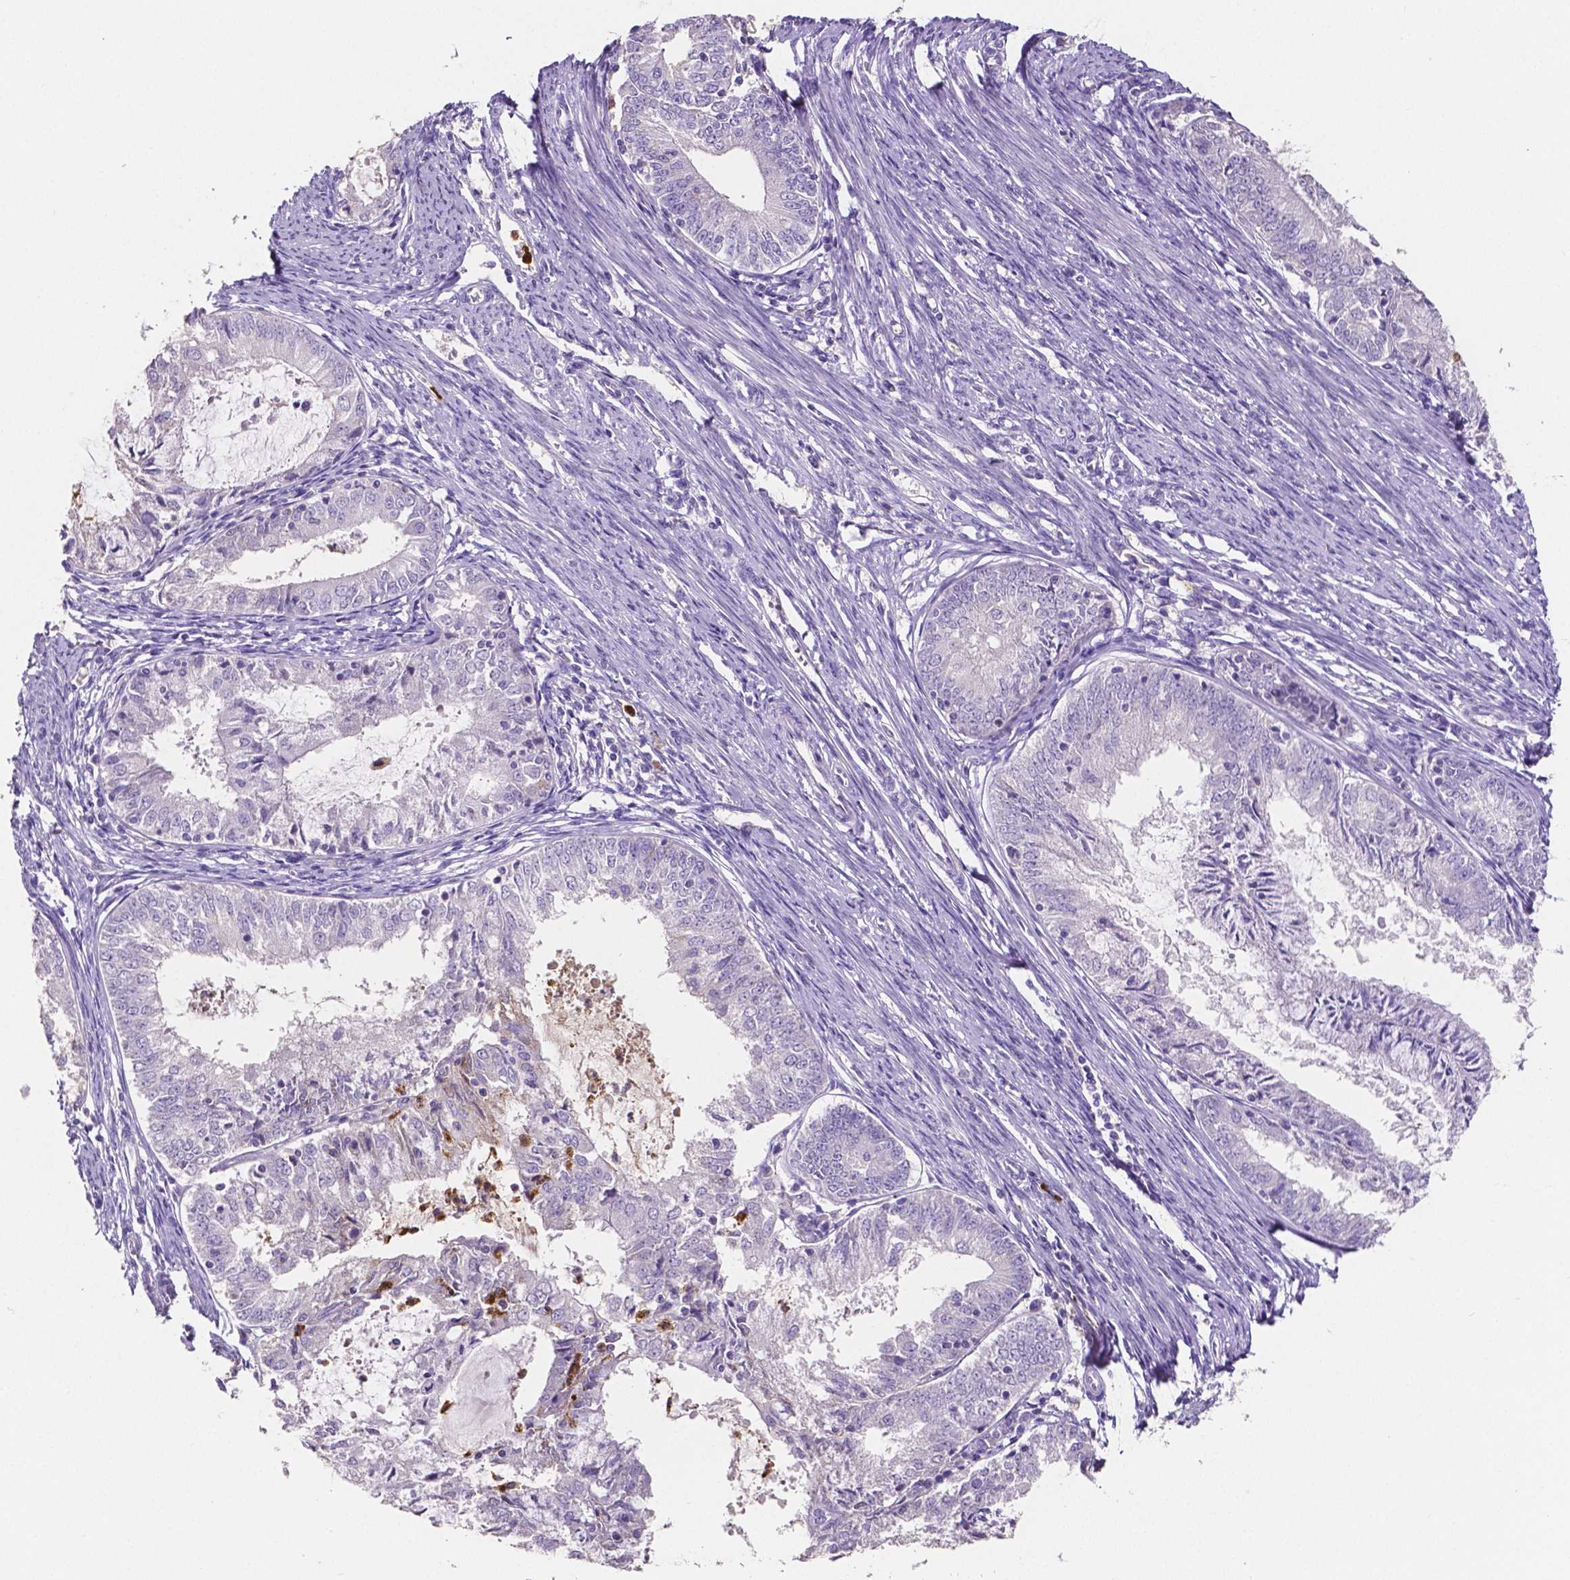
{"staining": {"intensity": "negative", "quantity": "none", "location": "none"}, "tissue": "endometrial cancer", "cell_type": "Tumor cells", "image_type": "cancer", "snomed": [{"axis": "morphology", "description": "Adenocarcinoma, NOS"}, {"axis": "topography", "description": "Endometrium"}], "caption": "Micrograph shows no significant protein expression in tumor cells of endometrial cancer (adenocarcinoma). (DAB (3,3'-diaminobenzidine) immunohistochemistry with hematoxylin counter stain).", "gene": "MMP9", "patient": {"sex": "female", "age": 57}}